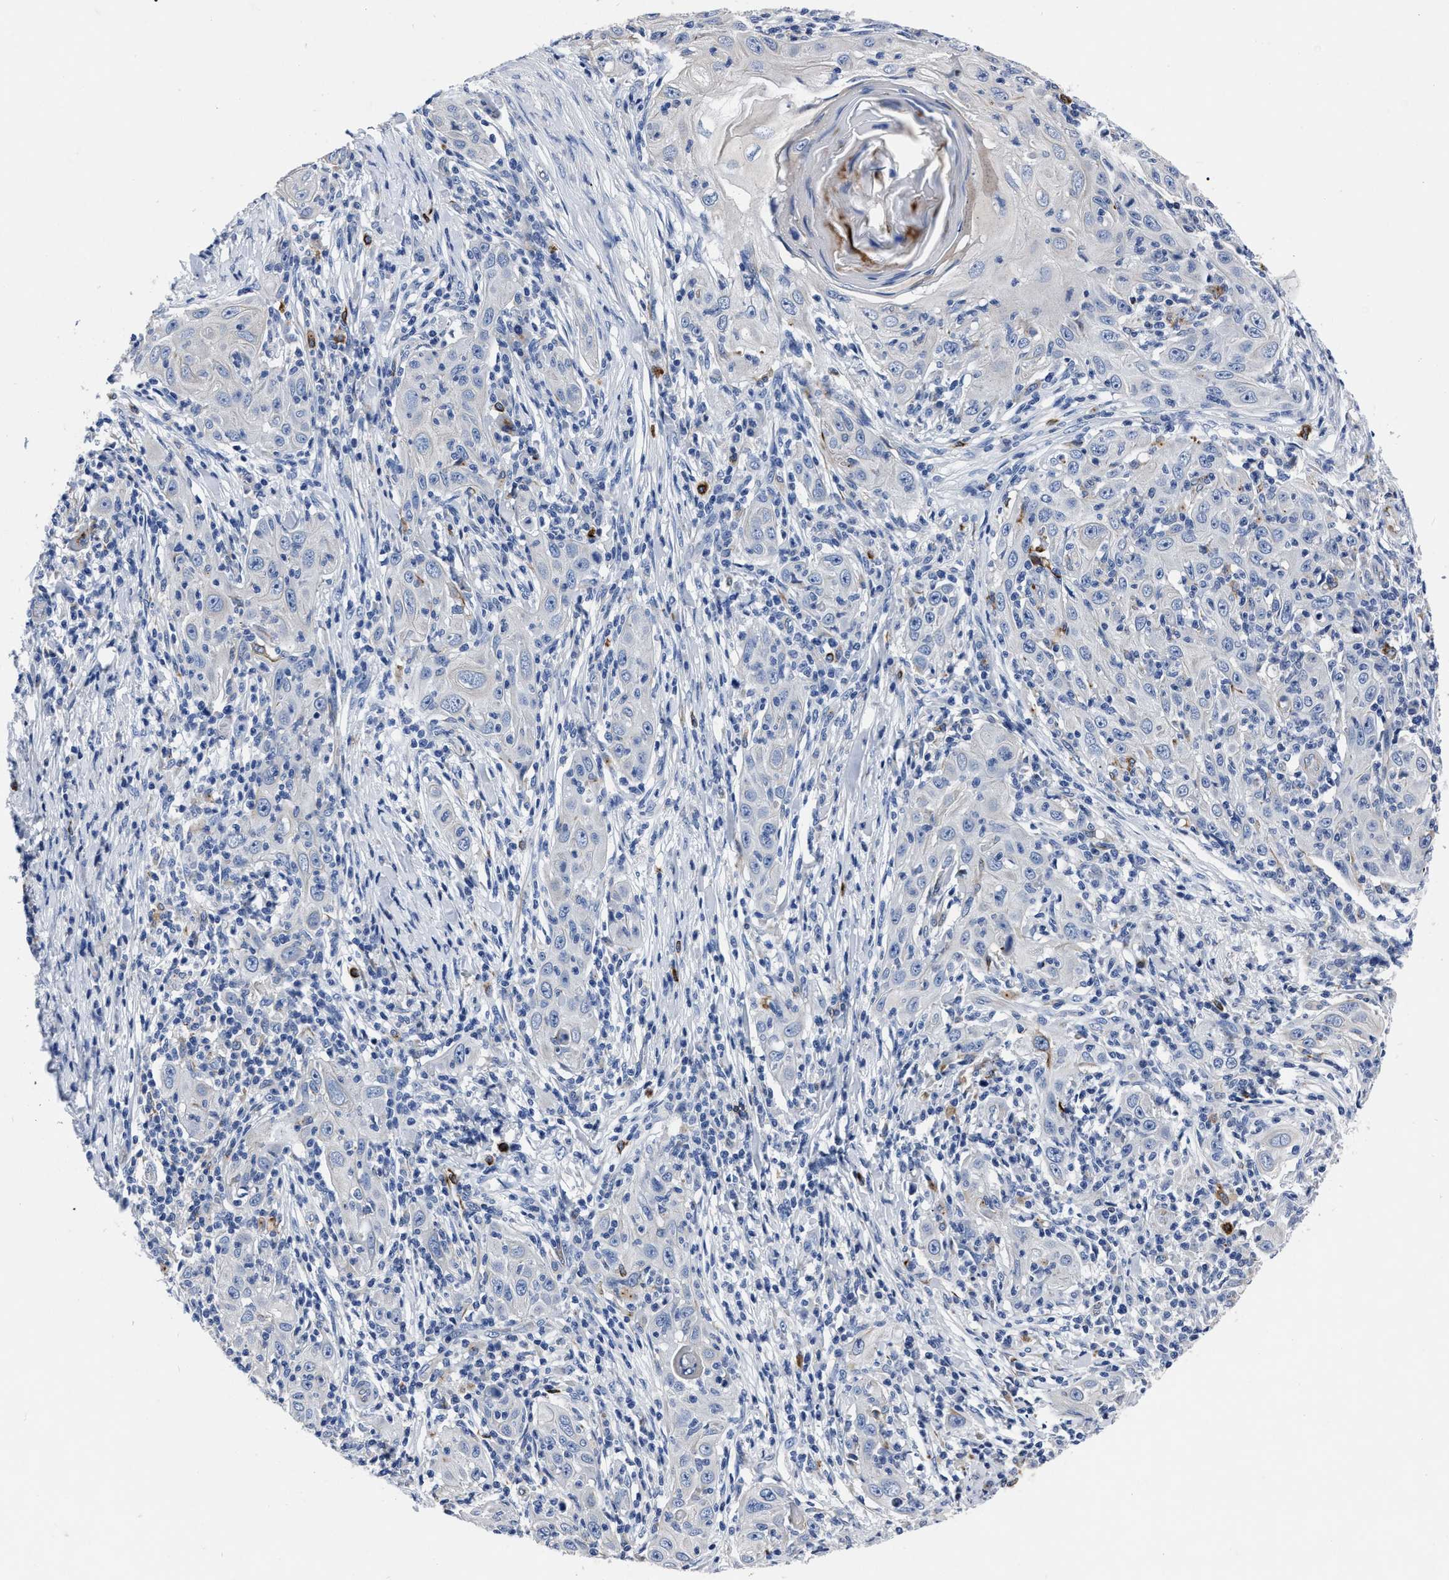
{"staining": {"intensity": "negative", "quantity": "none", "location": "none"}, "tissue": "skin cancer", "cell_type": "Tumor cells", "image_type": "cancer", "snomed": [{"axis": "morphology", "description": "Squamous cell carcinoma, NOS"}, {"axis": "topography", "description": "Skin"}], "caption": "Immunohistochemical staining of skin cancer (squamous cell carcinoma) exhibits no significant expression in tumor cells. Nuclei are stained in blue.", "gene": "OR10G3", "patient": {"sex": "female", "age": 88}}